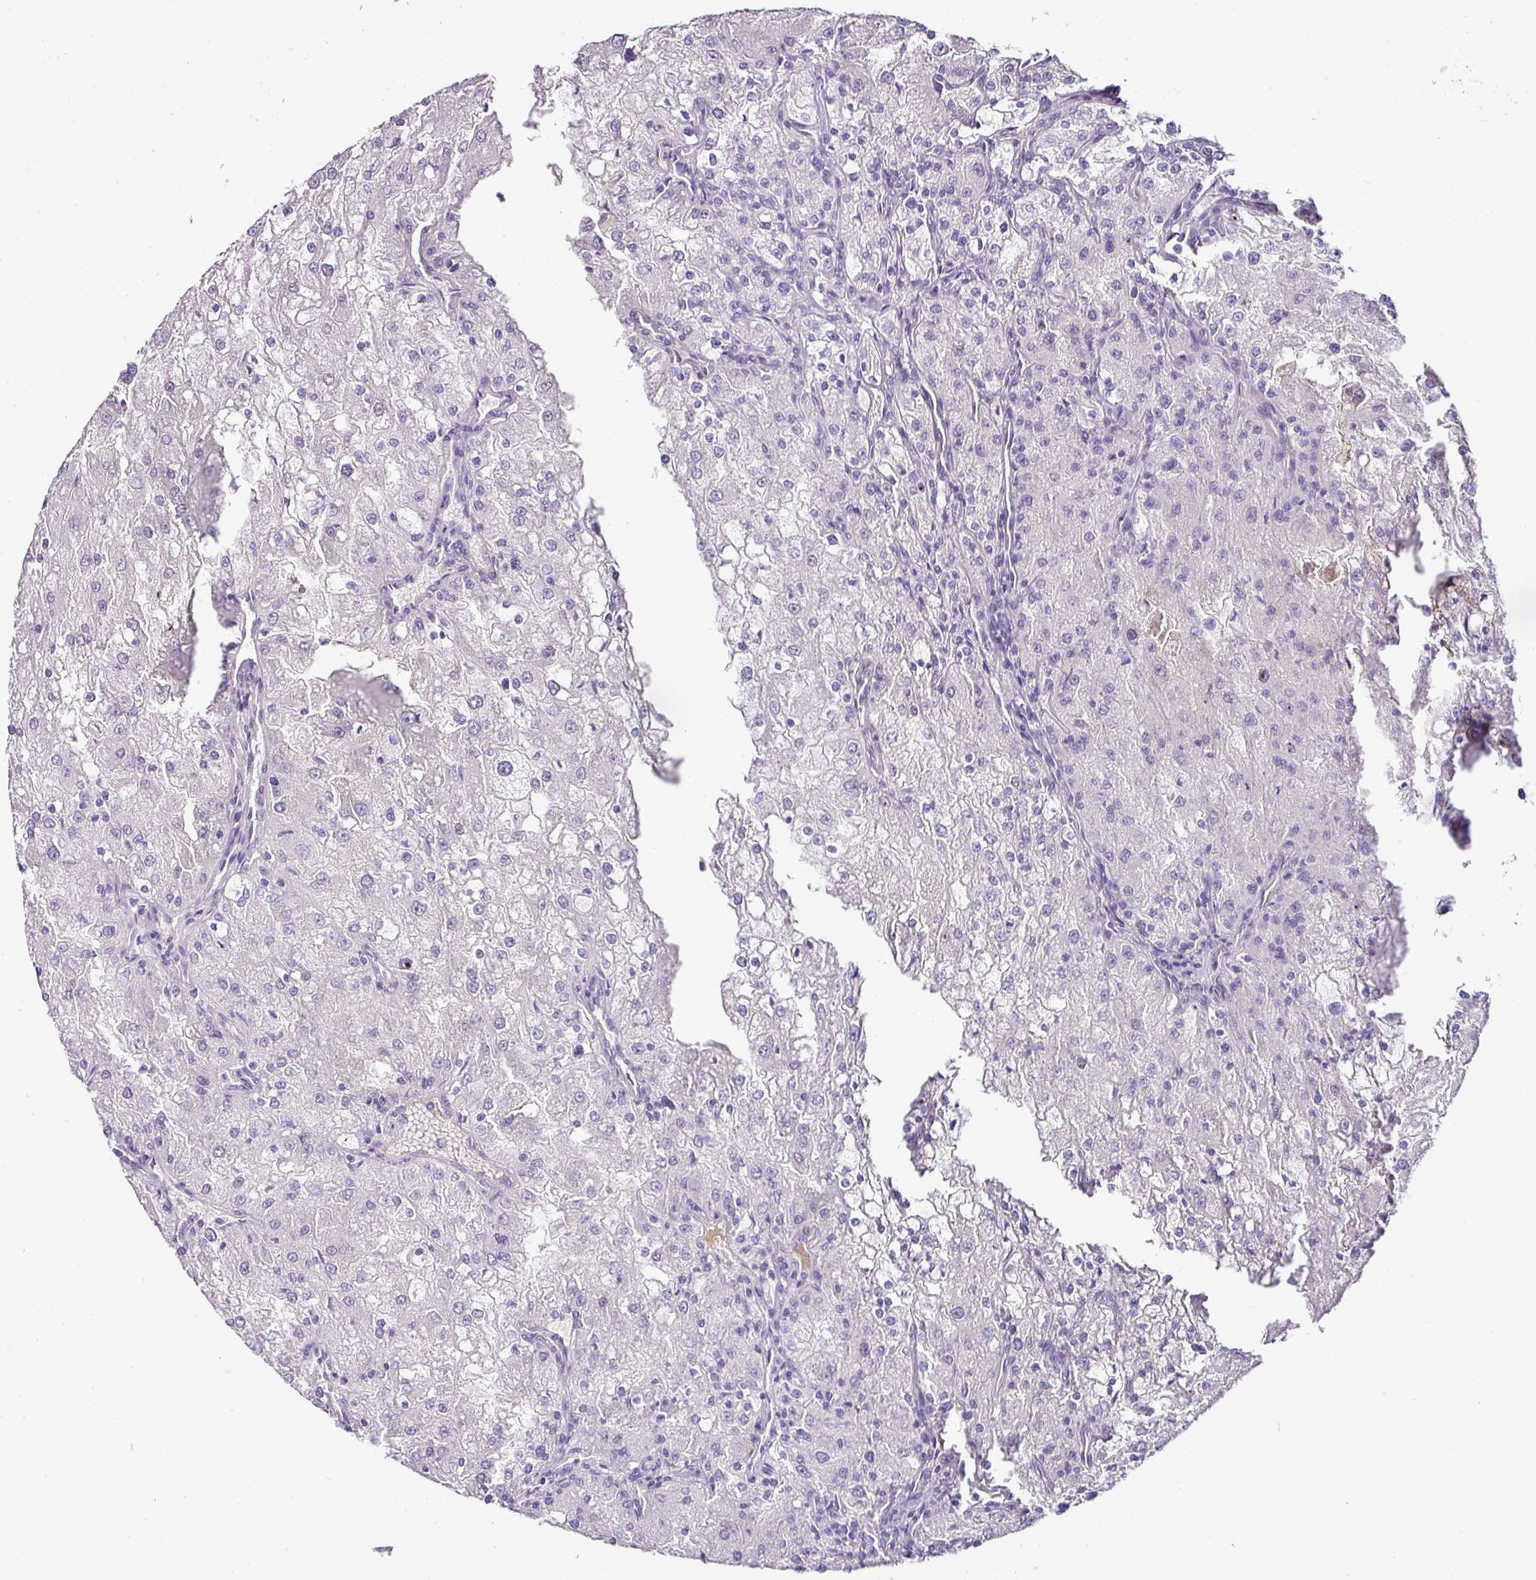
{"staining": {"intensity": "negative", "quantity": "none", "location": "none"}, "tissue": "renal cancer", "cell_type": "Tumor cells", "image_type": "cancer", "snomed": [{"axis": "morphology", "description": "Adenocarcinoma, NOS"}, {"axis": "topography", "description": "Kidney"}], "caption": "Tumor cells are negative for protein expression in human adenocarcinoma (renal). Nuclei are stained in blue.", "gene": "FGF17", "patient": {"sex": "female", "age": 74}}